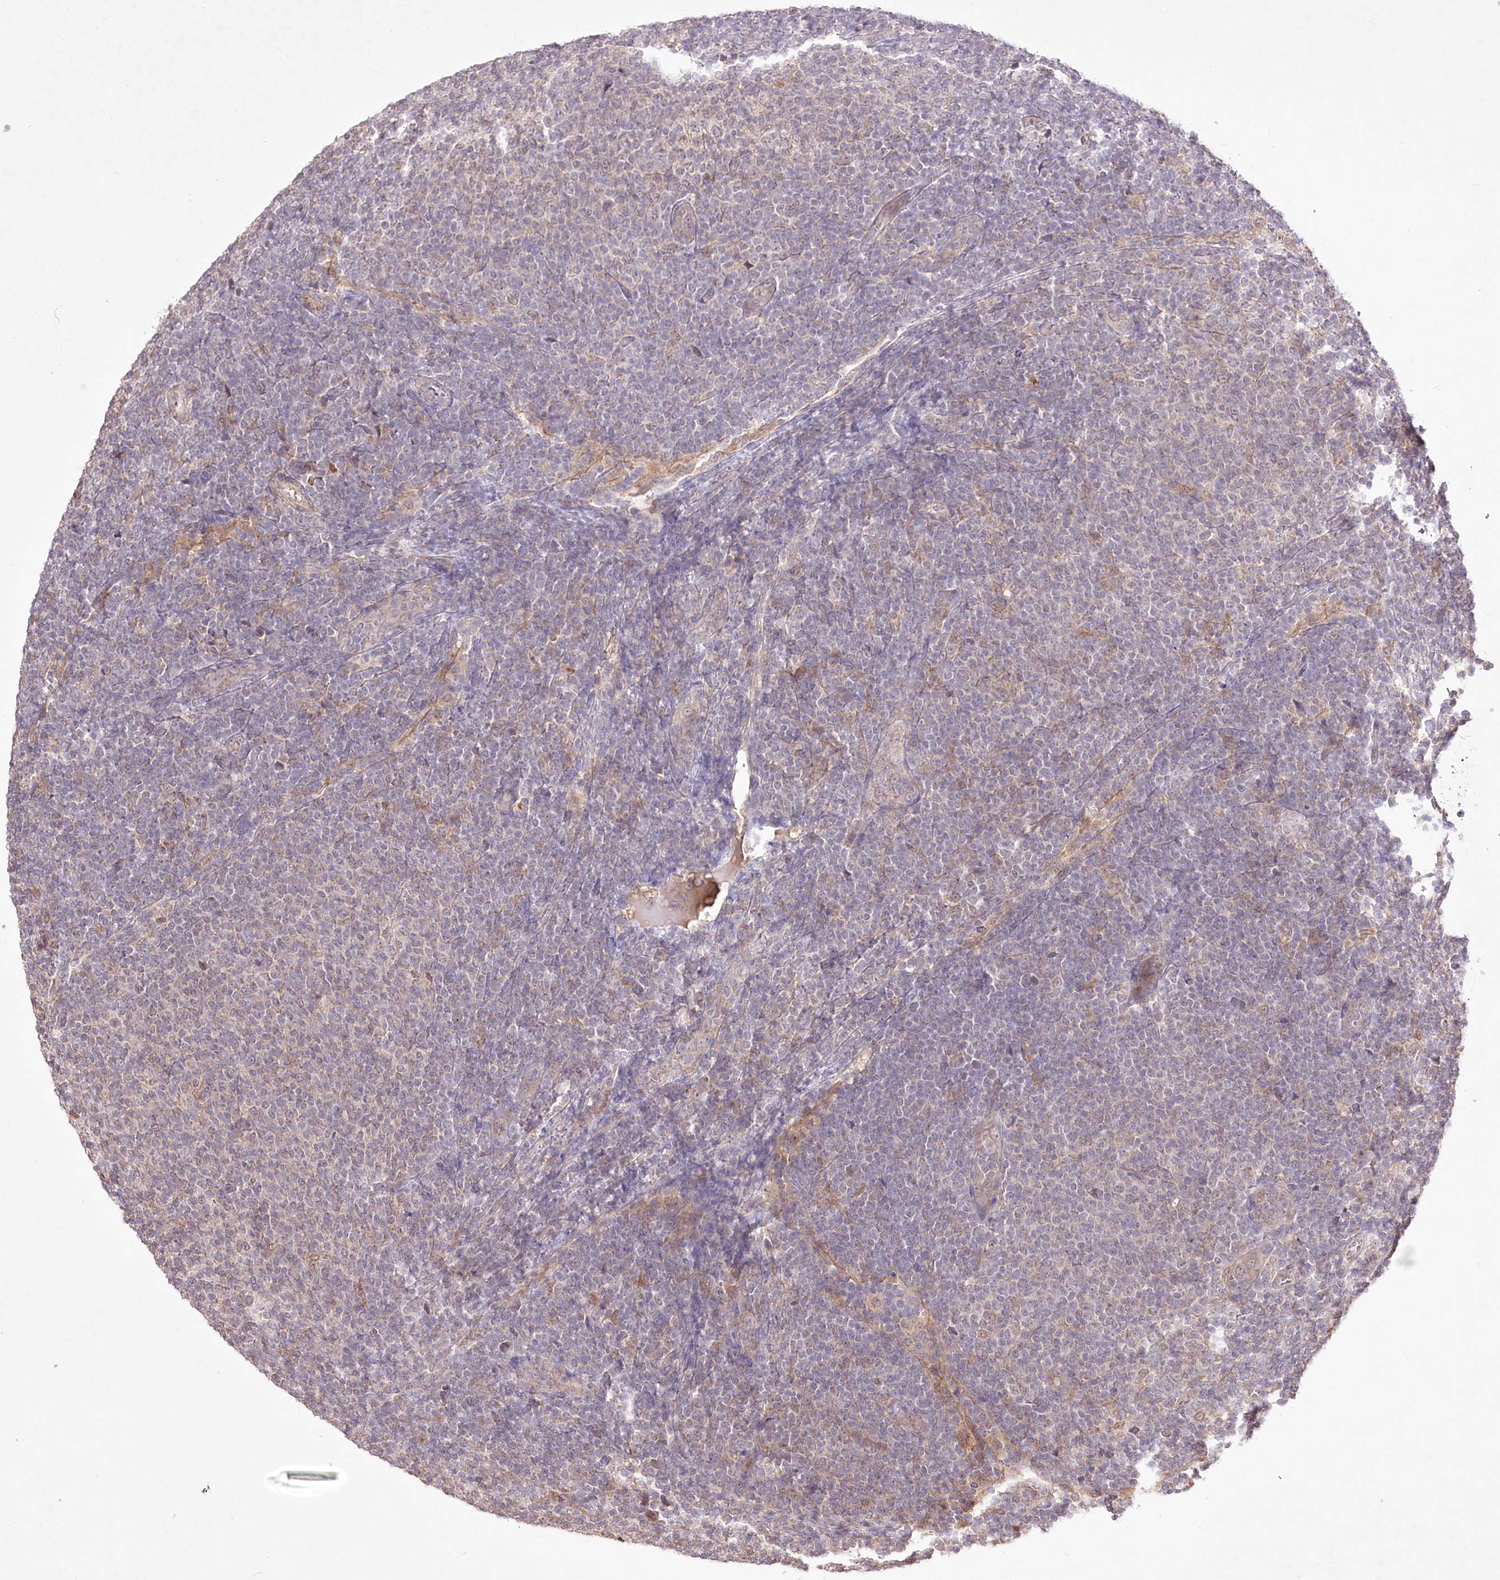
{"staining": {"intensity": "weak", "quantity": "<25%", "location": "cytoplasmic/membranous"}, "tissue": "lymphoma", "cell_type": "Tumor cells", "image_type": "cancer", "snomed": [{"axis": "morphology", "description": "Malignant lymphoma, non-Hodgkin's type, Low grade"}, {"axis": "topography", "description": "Lymph node"}], "caption": "Immunohistochemistry of human lymphoma demonstrates no expression in tumor cells.", "gene": "HELT", "patient": {"sex": "male", "age": 66}}